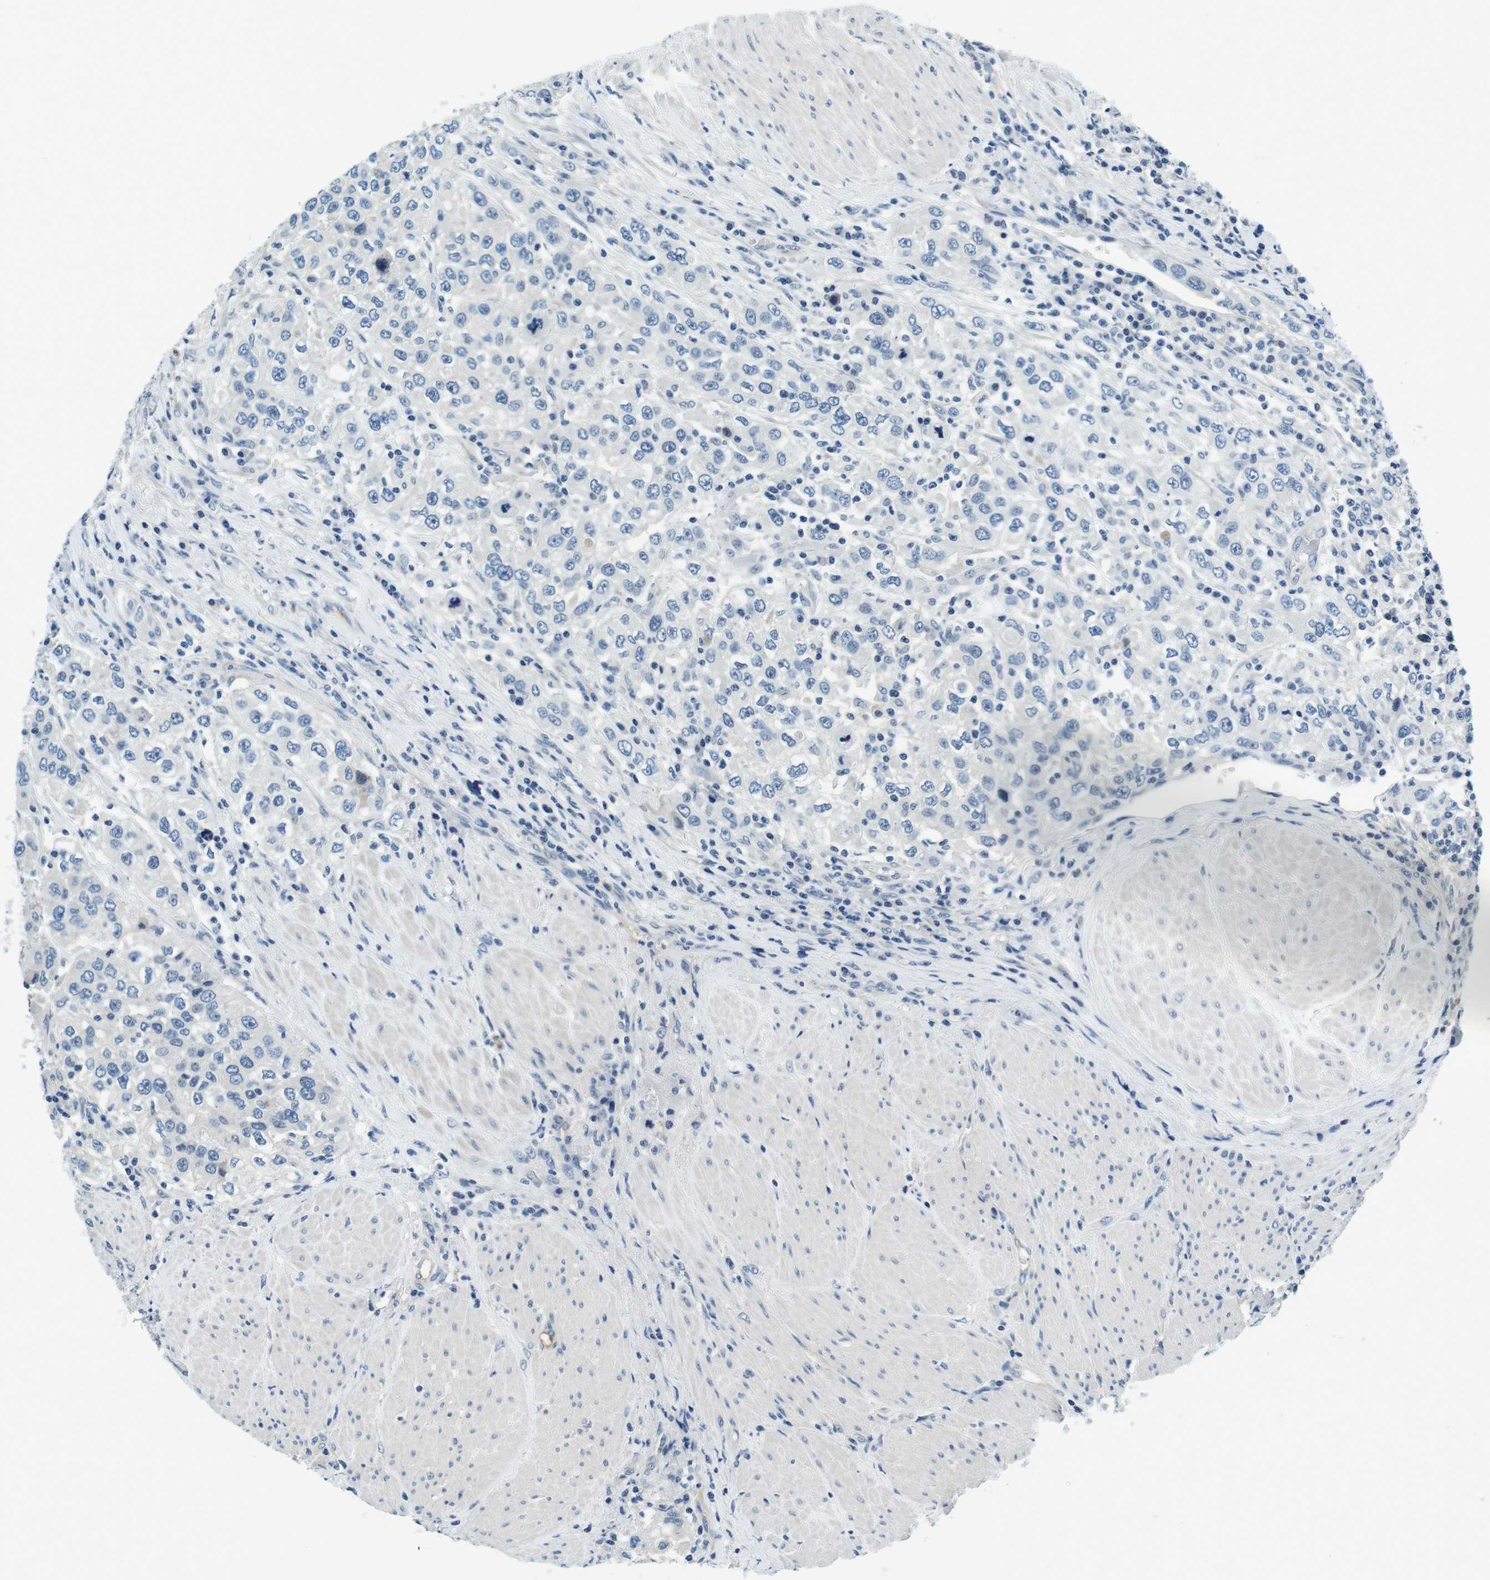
{"staining": {"intensity": "negative", "quantity": "none", "location": "none"}, "tissue": "urothelial cancer", "cell_type": "Tumor cells", "image_type": "cancer", "snomed": [{"axis": "morphology", "description": "Urothelial carcinoma, High grade"}, {"axis": "topography", "description": "Urinary bladder"}], "caption": "The immunohistochemistry (IHC) histopathology image has no significant positivity in tumor cells of high-grade urothelial carcinoma tissue. (DAB (3,3'-diaminobenzidine) immunohistochemistry with hematoxylin counter stain).", "gene": "KCNJ5", "patient": {"sex": "female", "age": 80}}